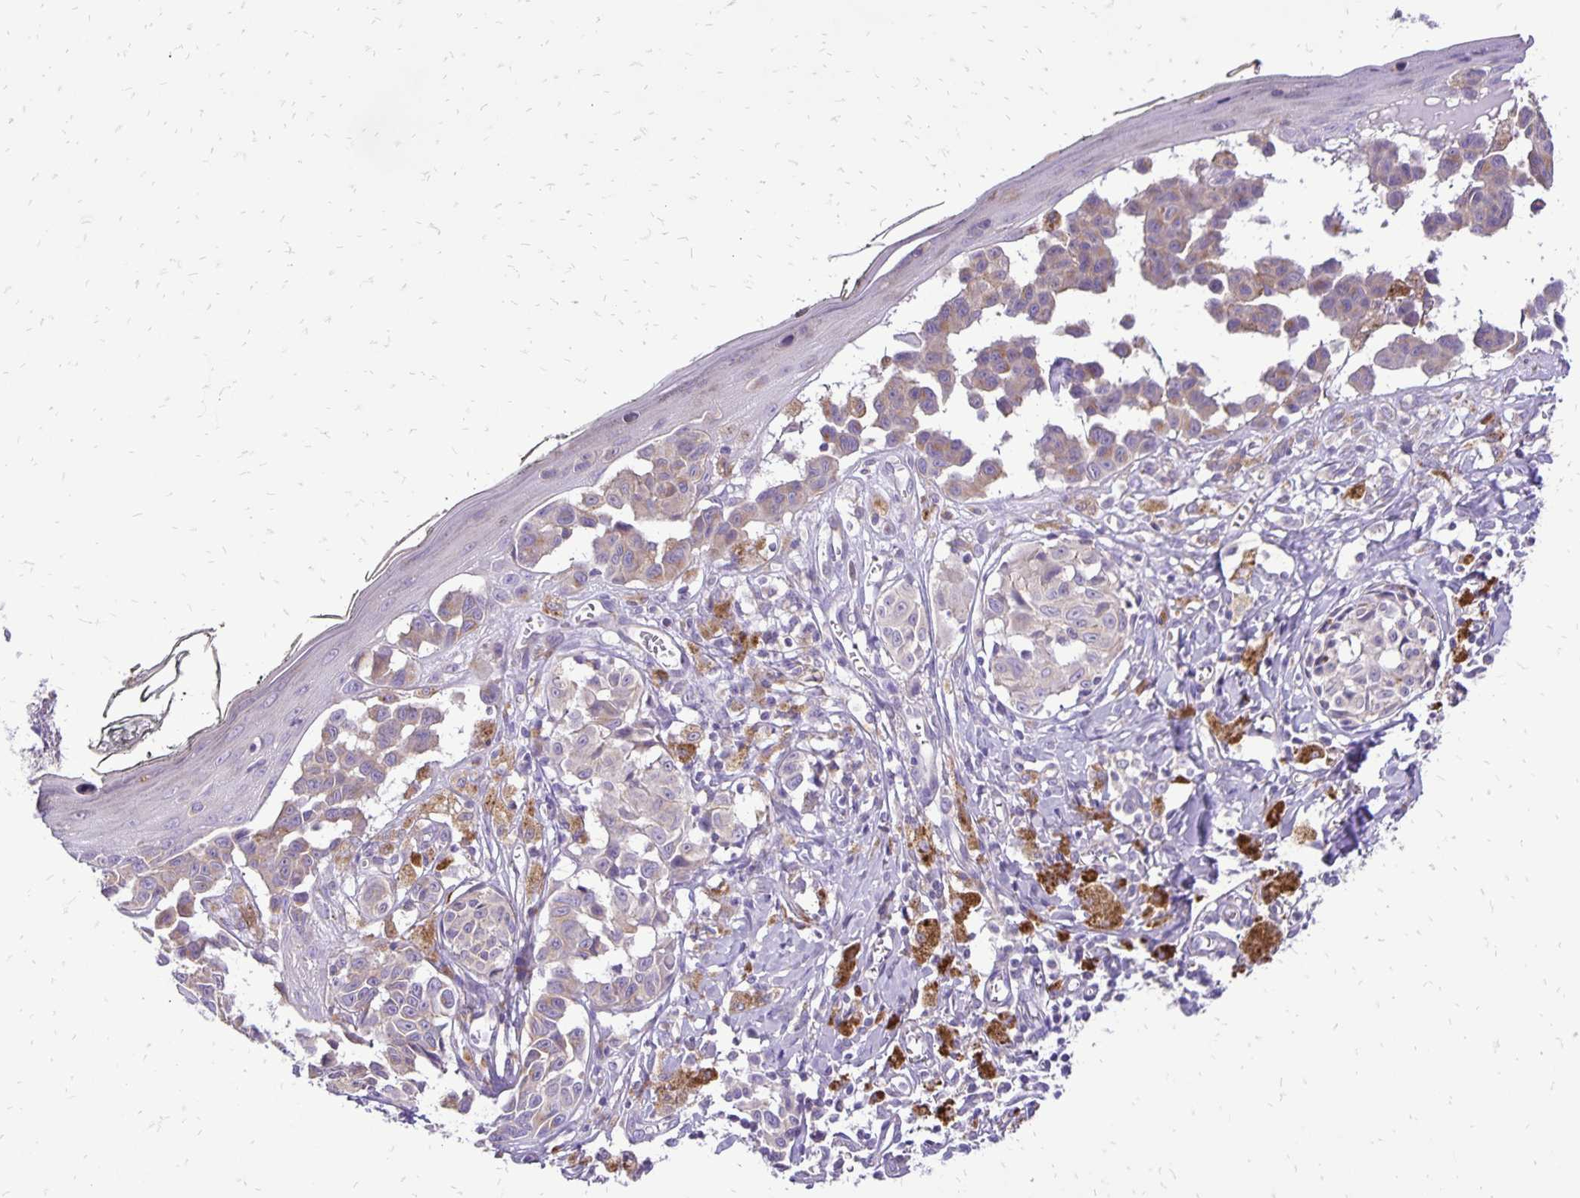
{"staining": {"intensity": "negative", "quantity": "none", "location": "none"}, "tissue": "melanoma", "cell_type": "Tumor cells", "image_type": "cancer", "snomed": [{"axis": "morphology", "description": "Malignant melanoma, NOS"}, {"axis": "topography", "description": "Skin"}], "caption": "Immunohistochemistry photomicrograph of neoplastic tissue: human malignant melanoma stained with DAB shows no significant protein staining in tumor cells. Brightfield microscopy of immunohistochemistry (IHC) stained with DAB (brown) and hematoxylin (blue), captured at high magnification.", "gene": "EIF5A", "patient": {"sex": "female", "age": 43}}